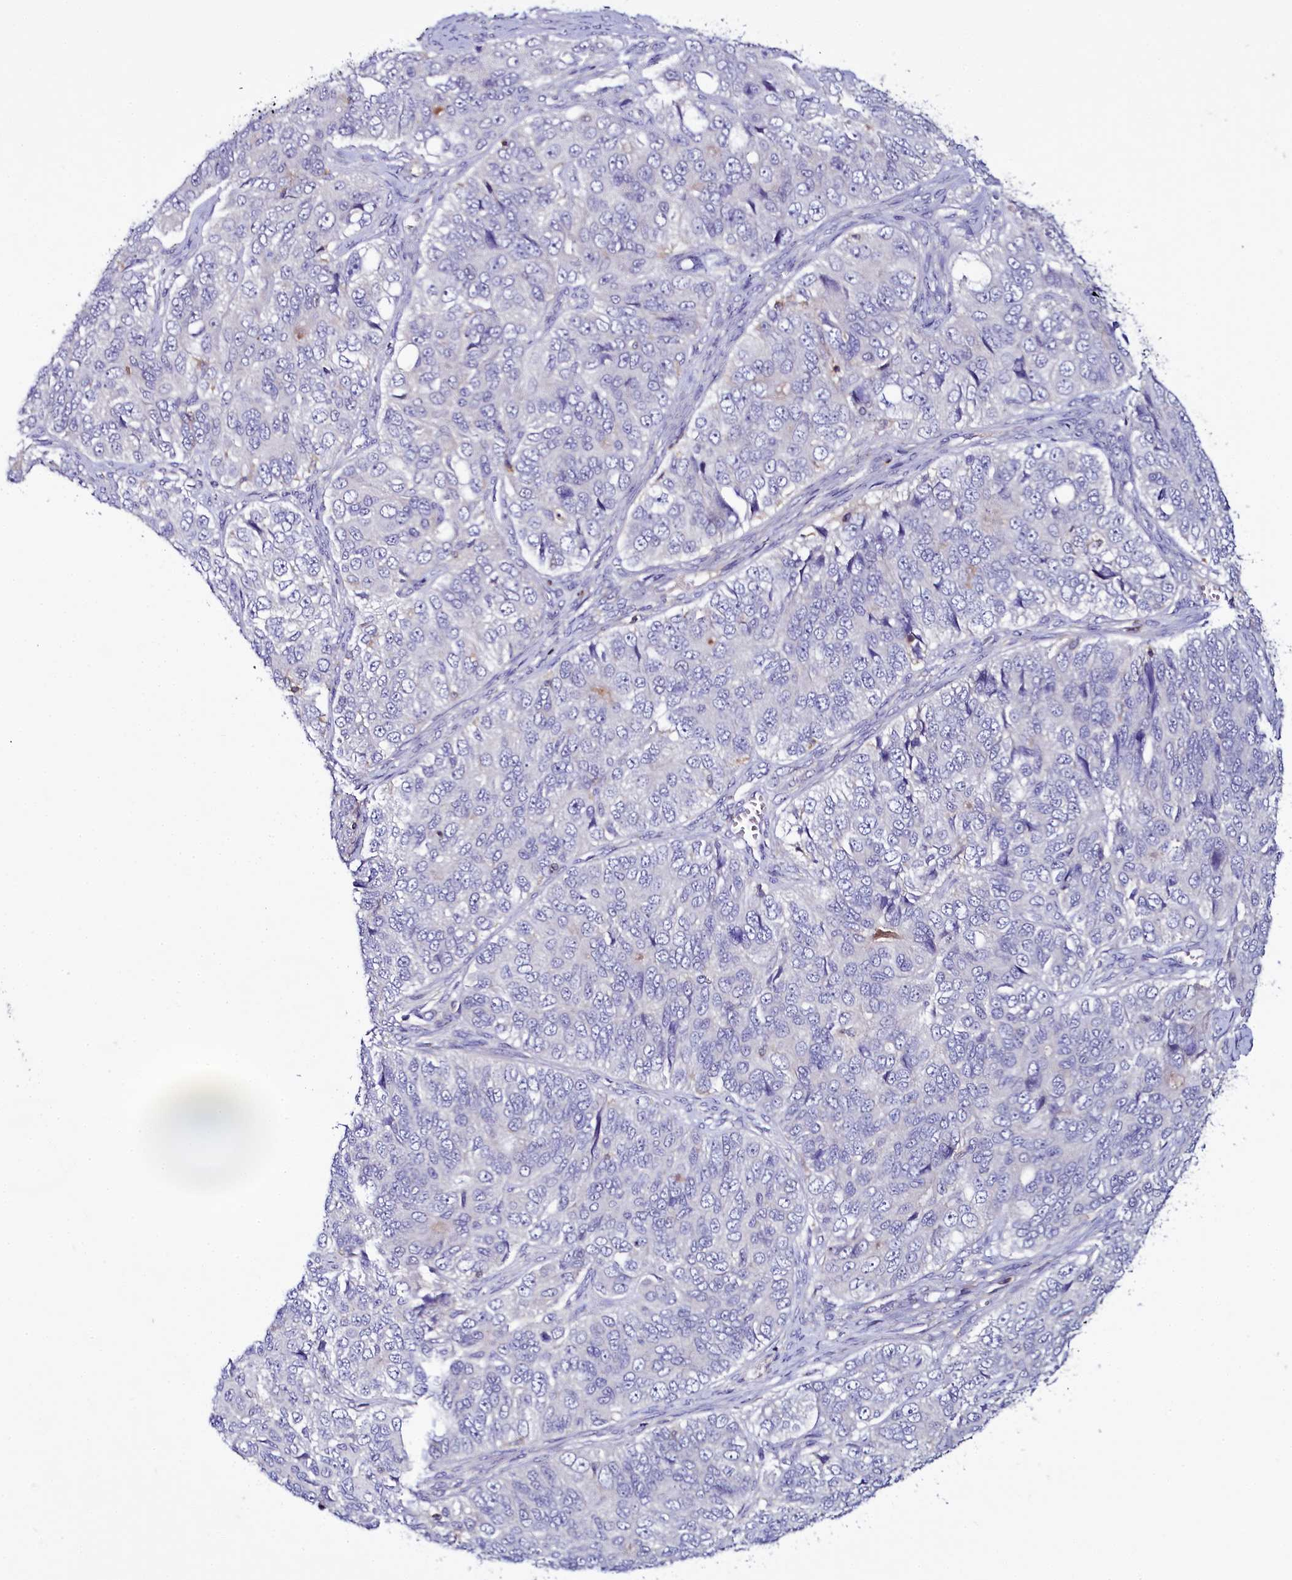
{"staining": {"intensity": "negative", "quantity": "none", "location": "none"}, "tissue": "ovarian cancer", "cell_type": "Tumor cells", "image_type": "cancer", "snomed": [{"axis": "morphology", "description": "Carcinoma, endometroid"}, {"axis": "topography", "description": "Ovary"}], "caption": "Ovarian cancer was stained to show a protein in brown. There is no significant positivity in tumor cells.", "gene": "FGFR2", "patient": {"sex": "female", "age": 51}}